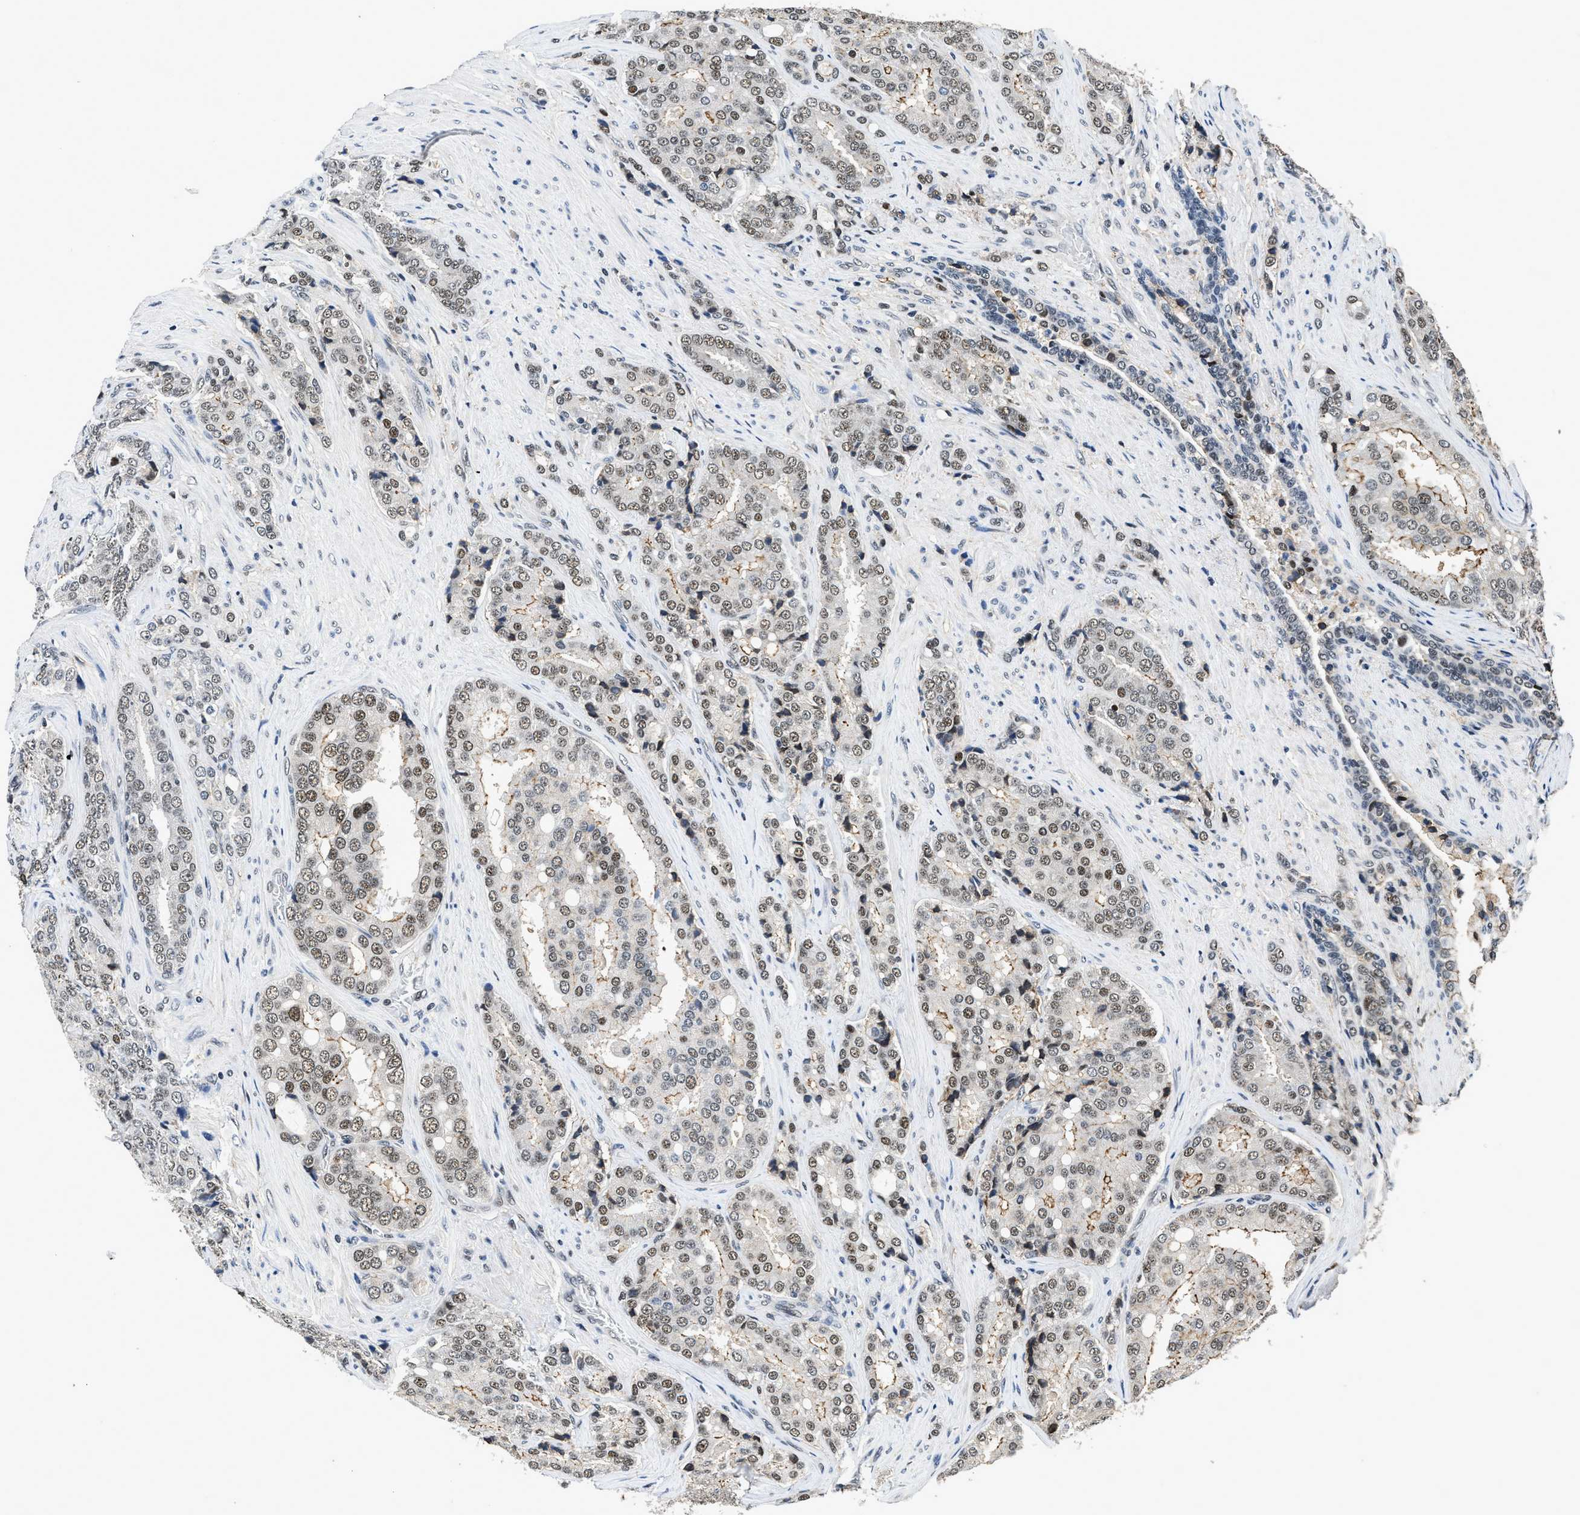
{"staining": {"intensity": "moderate", "quantity": "25%-75%", "location": "nuclear"}, "tissue": "prostate cancer", "cell_type": "Tumor cells", "image_type": "cancer", "snomed": [{"axis": "morphology", "description": "Adenocarcinoma, High grade"}, {"axis": "topography", "description": "Prostate"}], "caption": "Protein analysis of high-grade adenocarcinoma (prostate) tissue reveals moderate nuclear staining in about 25%-75% of tumor cells.", "gene": "HNRNPH2", "patient": {"sex": "male", "age": 50}}